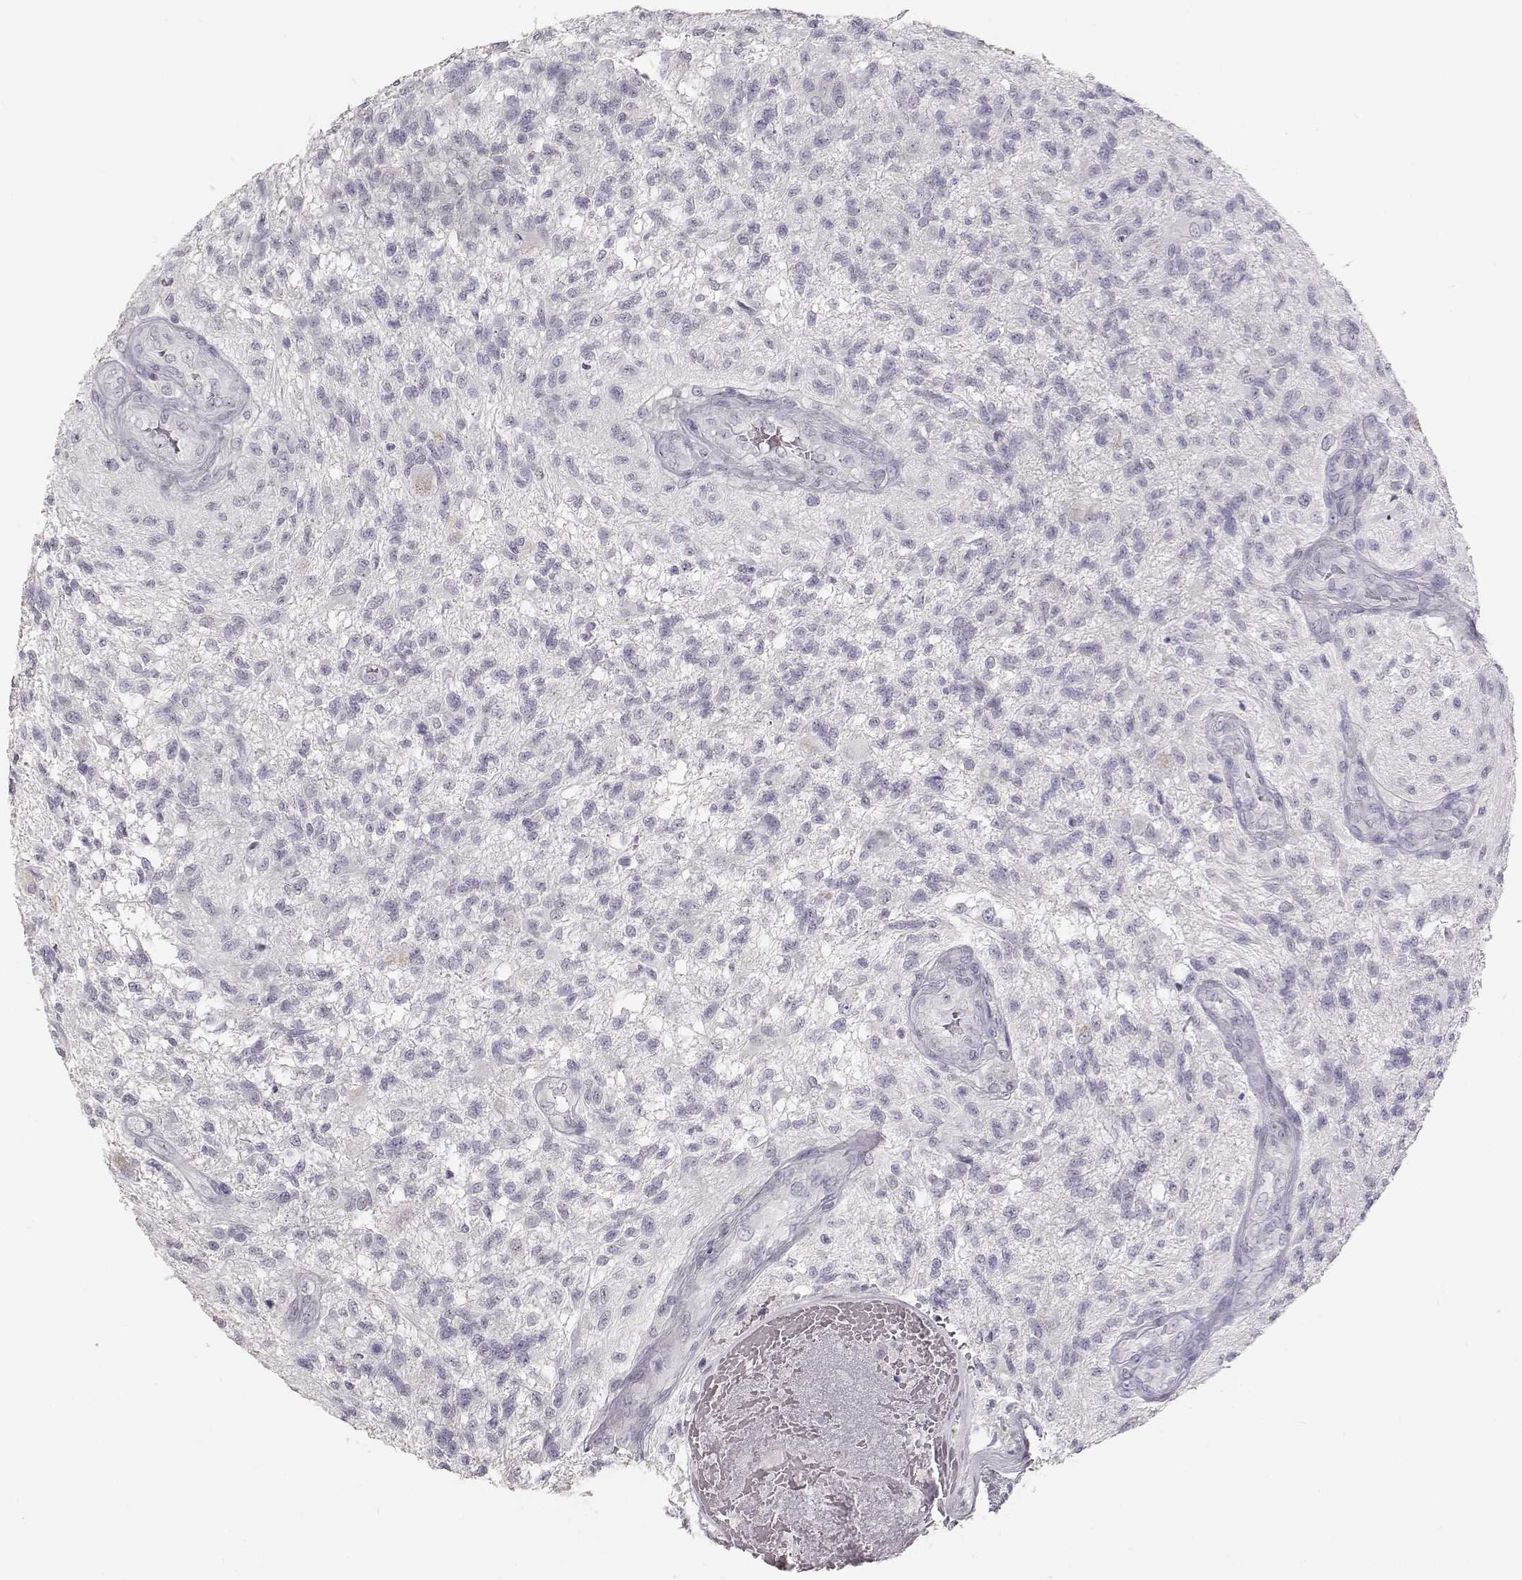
{"staining": {"intensity": "negative", "quantity": "none", "location": "none"}, "tissue": "glioma", "cell_type": "Tumor cells", "image_type": "cancer", "snomed": [{"axis": "morphology", "description": "Glioma, malignant, High grade"}, {"axis": "topography", "description": "Brain"}], "caption": "Micrograph shows no protein positivity in tumor cells of high-grade glioma (malignant) tissue.", "gene": "TKTL1", "patient": {"sex": "male", "age": 56}}